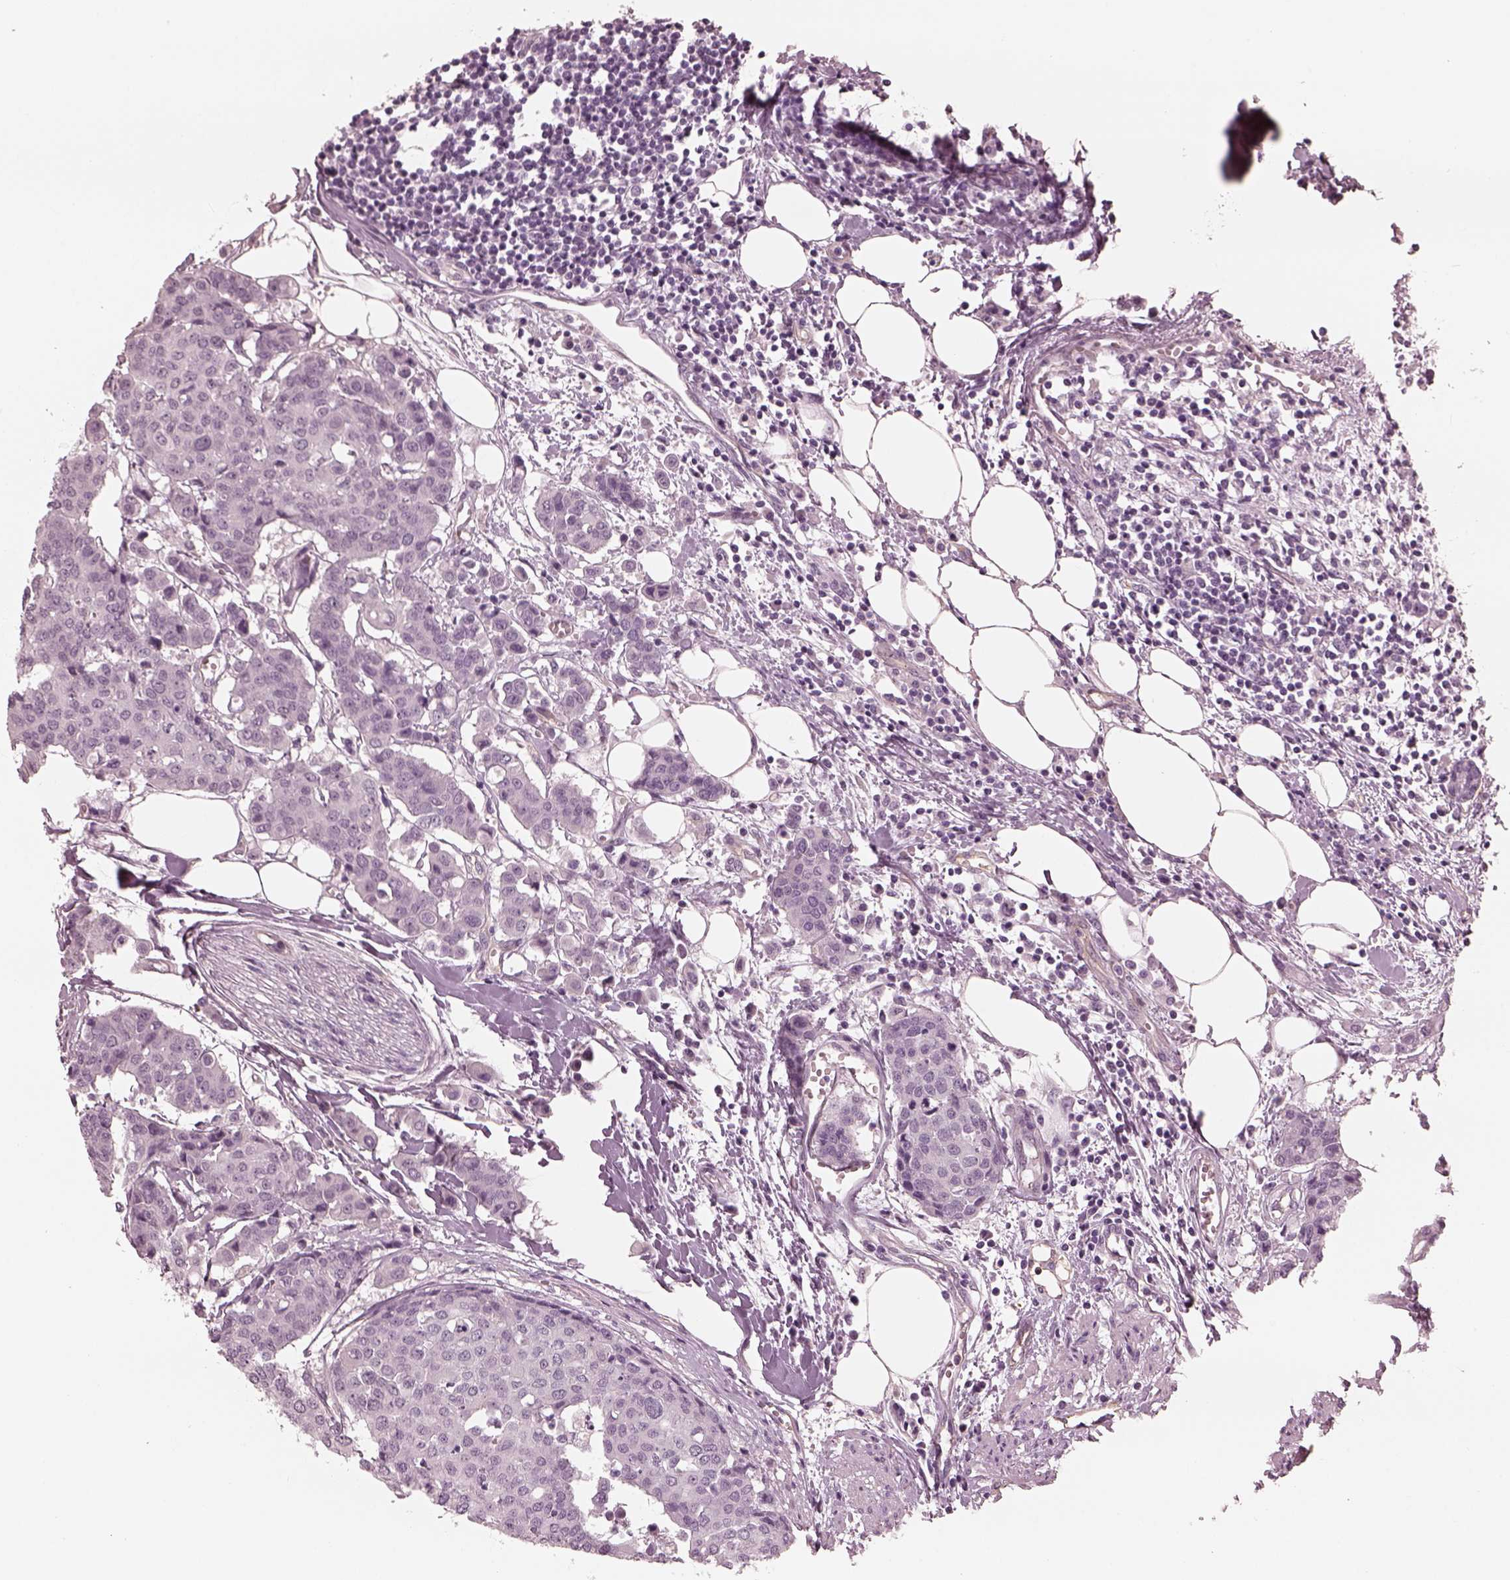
{"staining": {"intensity": "negative", "quantity": "none", "location": "none"}, "tissue": "carcinoid", "cell_type": "Tumor cells", "image_type": "cancer", "snomed": [{"axis": "morphology", "description": "Carcinoid, malignant, NOS"}, {"axis": "topography", "description": "Colon"}], "caption": "Carcinoid was stained to show a protein in brown. There is no significant expression in tumor cells. (DAB (3,3'-diaminobenzidine) immunohistochemistry with hematoxylin counter stain).", "gene": "EIF4E1B", "patient": {"sex": "male", "age": 81}}